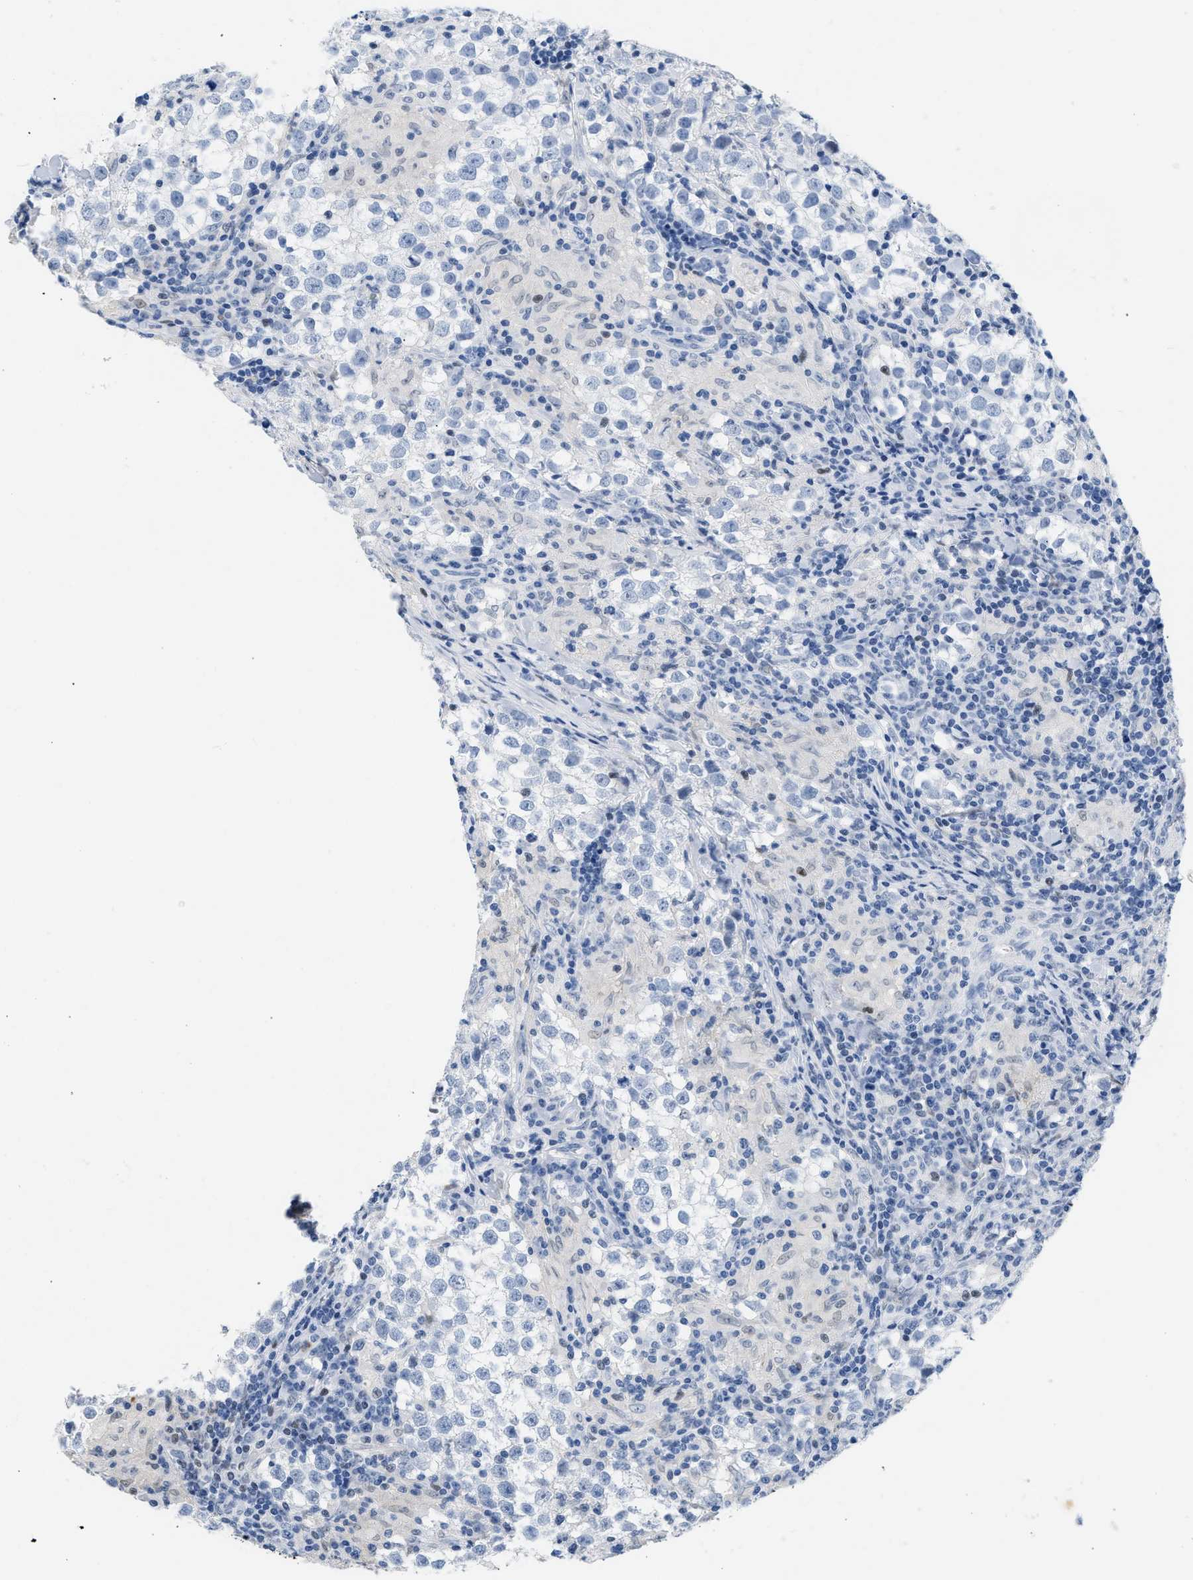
{"staining": {"intensity": "negative", "quantity": "none", "location": "none"}, "tissue": "testis cancer", "cell_type": "Tumor cells", "image_type": "cancer", "snomed": [{"axis": "morphology", "description": "Seminoma, NOS"}, {"axis": "morphology", "description": "Carcinoma, Embryonal, NOS"}, {"axis": "topography", "description": "Testis"}], "caption": "An image of seminoma (testis) stained for a protein shows no brown staining in tumor cells.", "gene": "BOLL", "patient": {"sex": "male", "age": 36}}